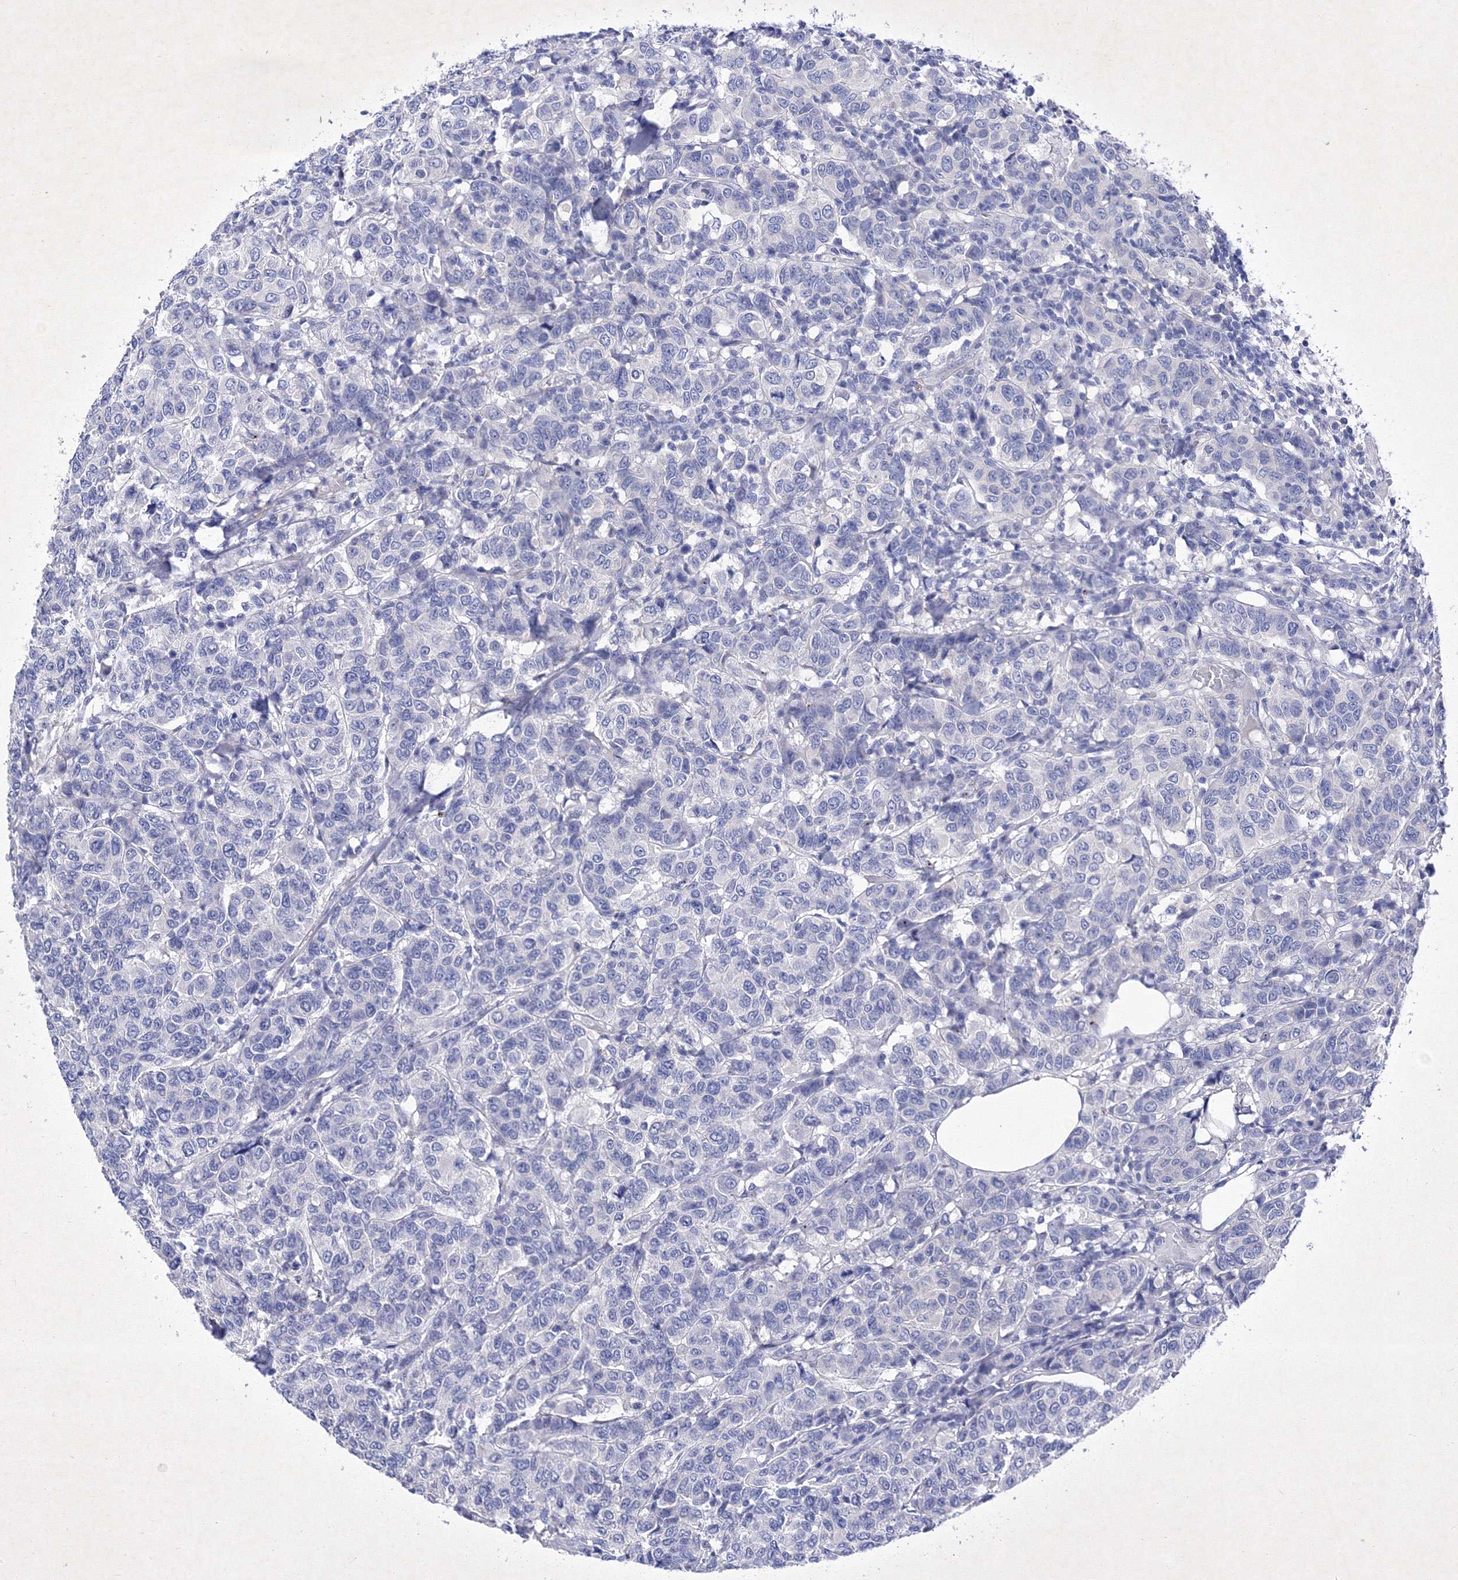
{"staining": {"intensity": "negative", "quantity": "none", "location": "none"}, "tissue": "breast cancer", "cell_type": "Tumor cells", "image_type": "cancer", "snomed": [{"axis": "morphology", "description": "Duct carcinoma"}, {"axis": "topography", "description": "Breast"}], "caption": "An image of breast cancer stained for a protein displays no brown staining in tumor cells.", "gene": "GPN1", "patient": {"sex": "female", "age": 55}}